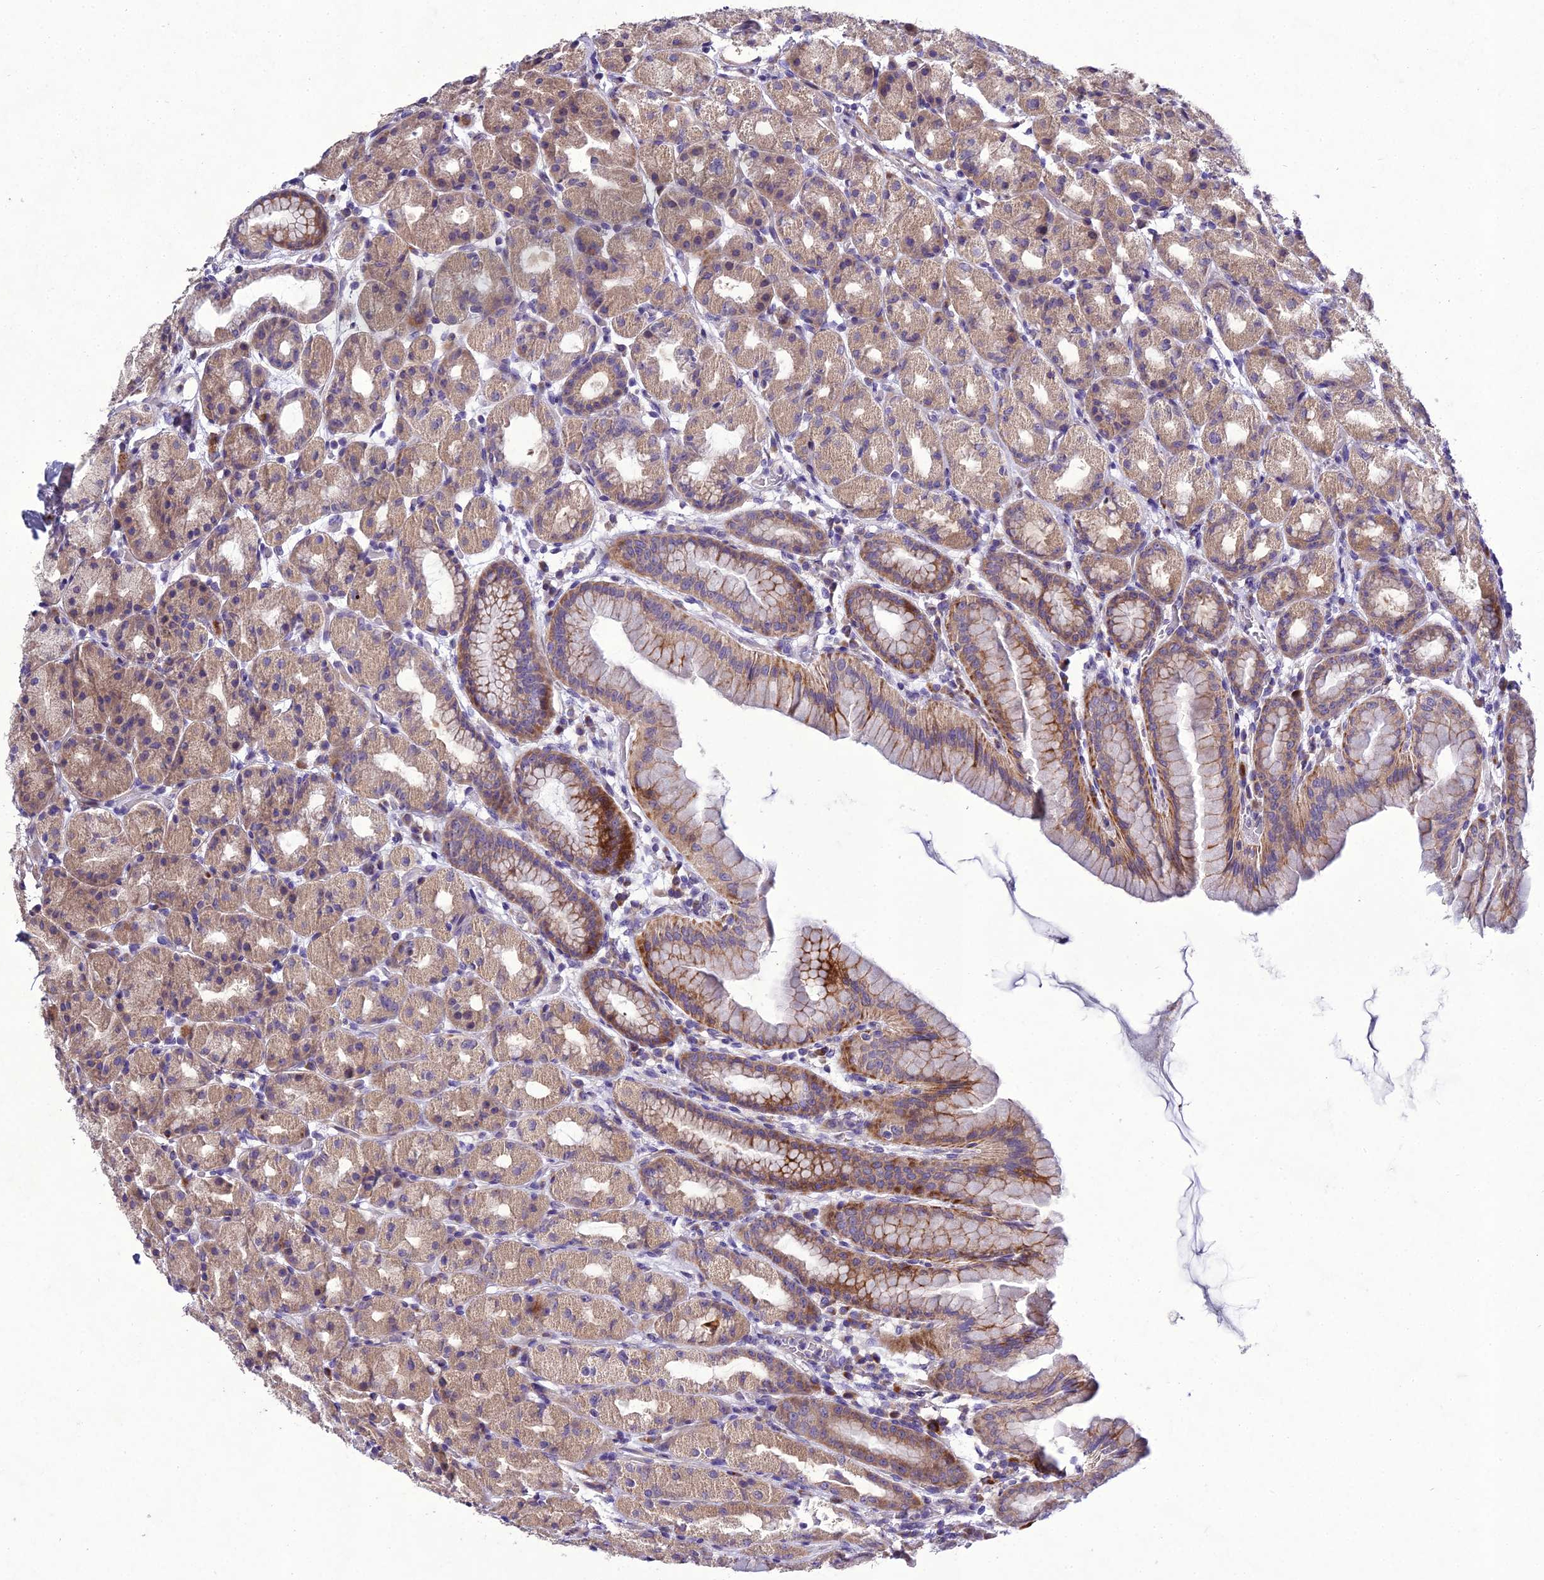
{"staining": {"intensity": "moderate", "quantity": "25%-75%", "location": "cytoplasmic/membranous"}, "tissue": "stomach", "cell_type": "Glandular cells", "image_type": "normal", "snomed": [{"axis": "morphology", "description": "Normal tissue, NOS"}, {"axis": "topography", "description": "Stomach, upper"}], "caption": "A high-resolution photomicrograph shows immunohistochemistry staining of unremarkable stomach, which reveals moderate cytoplasmic/membranous positivity in approximately 25%-75% of glandular cells.", "gene": "ADIPOR2", "patient": {"sex": "male", "age": 68}}